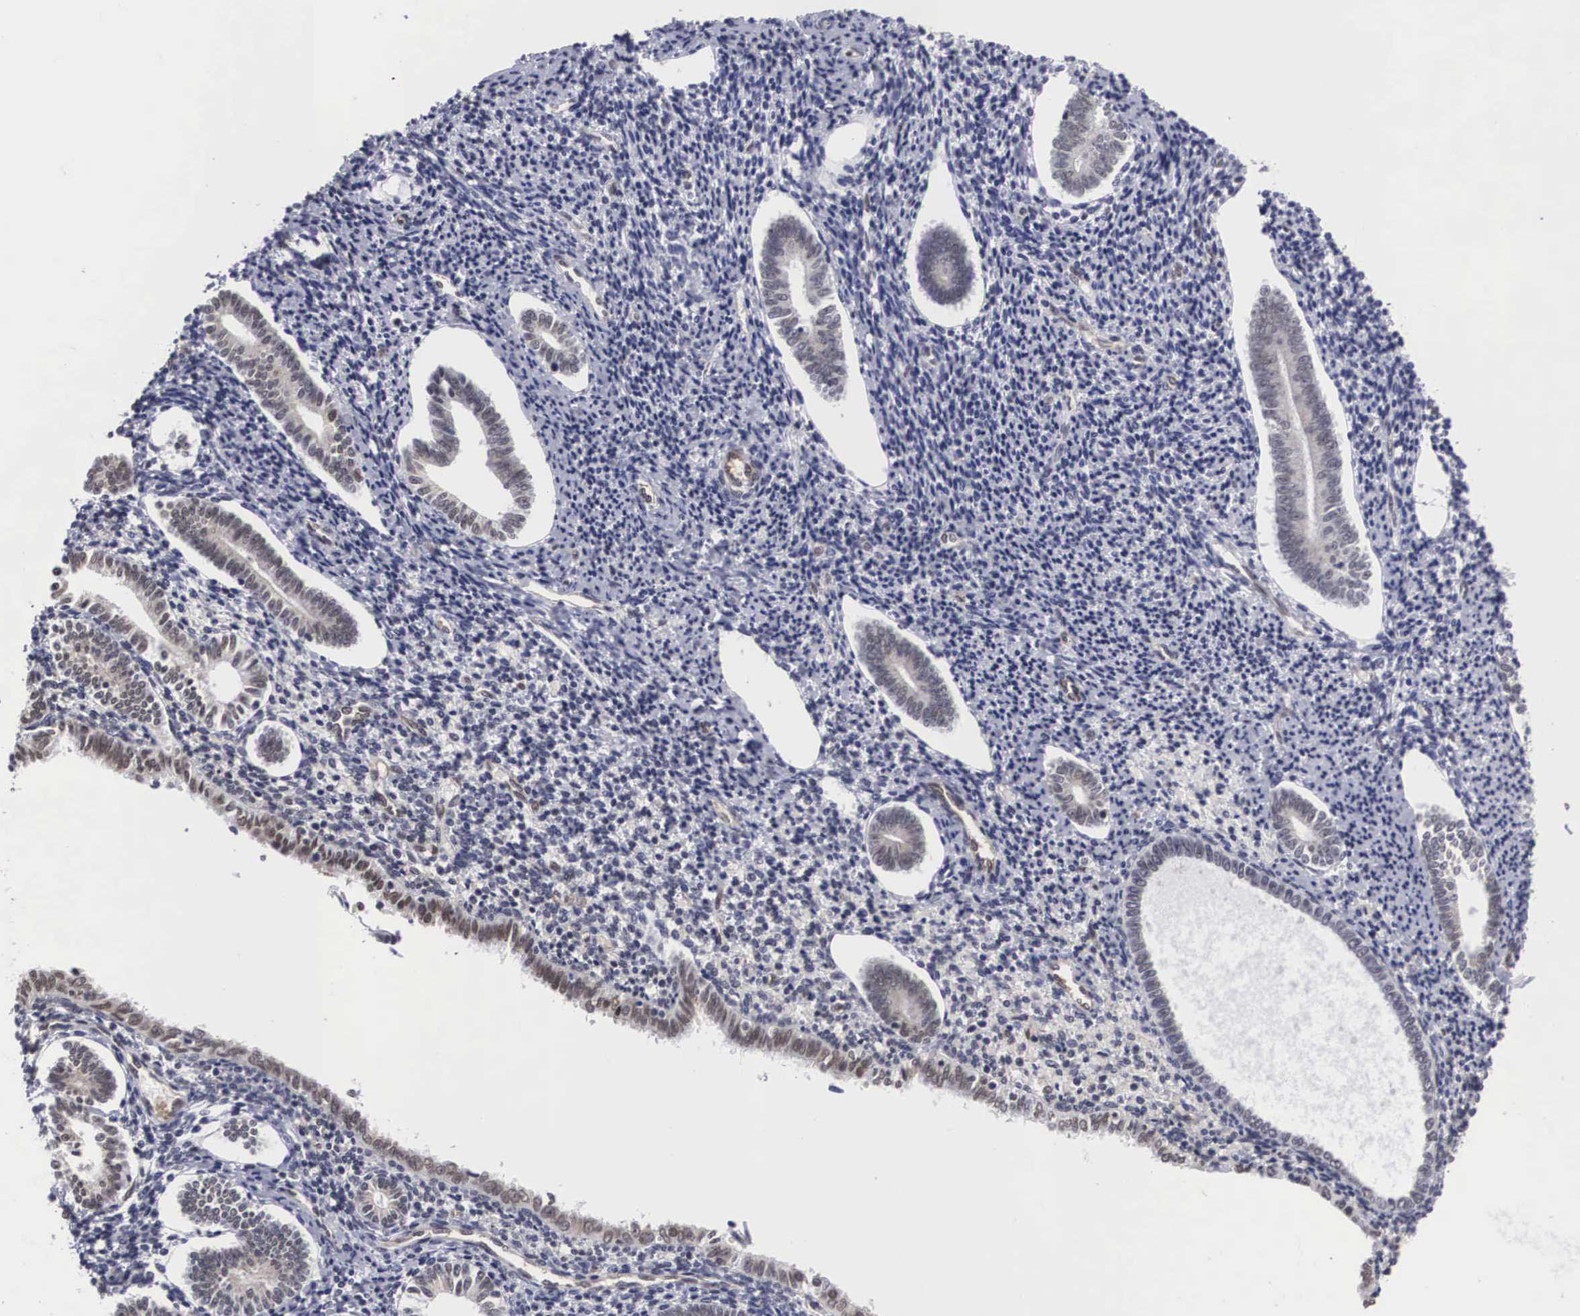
{"staining": {"intensity": "negative", "quantity": "none", "location": "none"}, "tissue": "endometrium", "cell_type": "Cells in endometrial stroma", "image_type": "normal", "snomed": [{"axis": "morphology", "description": "Normal tissue, NOS"}, {"axis": "topography", "description": "Endometrium"}], "caption": "This is a image of IHC staining of normal endometrium, which shows no positivity in cells in endometrial stroma.", "gene": "OTX2", "patient": {"sex": "female", "age": 52}}